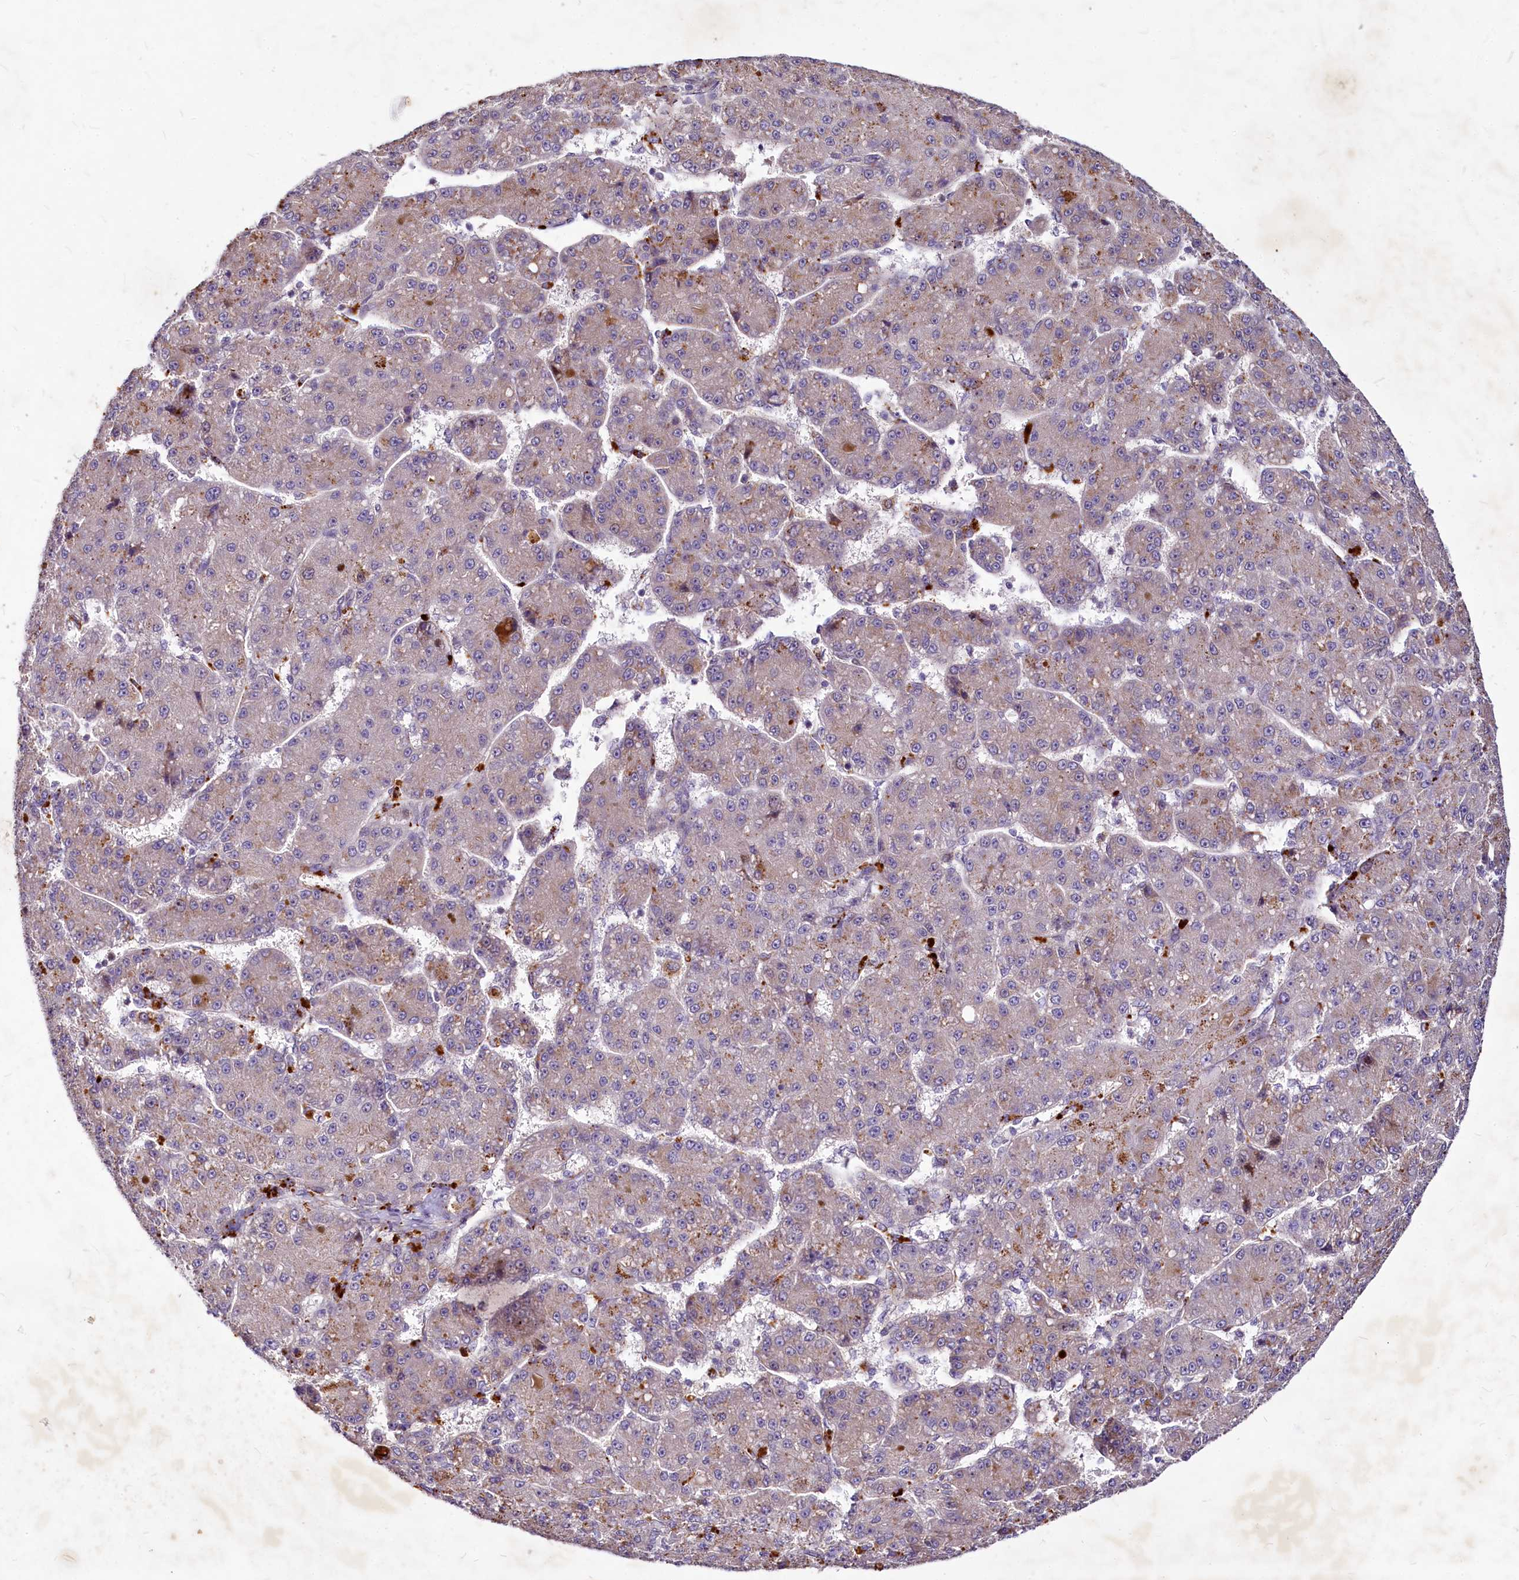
{"staining": {"intensity": "weak", "quantity": "25%-75%", "location": "cytoplasmic/membranous"}, "tissue": "liver cancer", "cell_type": "Tumor cells", "image_type": "cancer", "snomed": [{"axis": "morphology", "description": "Carcinoma, Hepatocellular, NOS"}, {"axis": "topography", "description": "Liver"}], "caption": "DAB (3,3'-diaminobenzidine) immunohistochemical staining of liver cancer (hepatocellular carcinoma) shows weak cytoplasmic/membranous protein staining in about 25%-75% of tumor cells.", "gene": "C11orf86", "patient": {"sex": "male", "age": 67}}